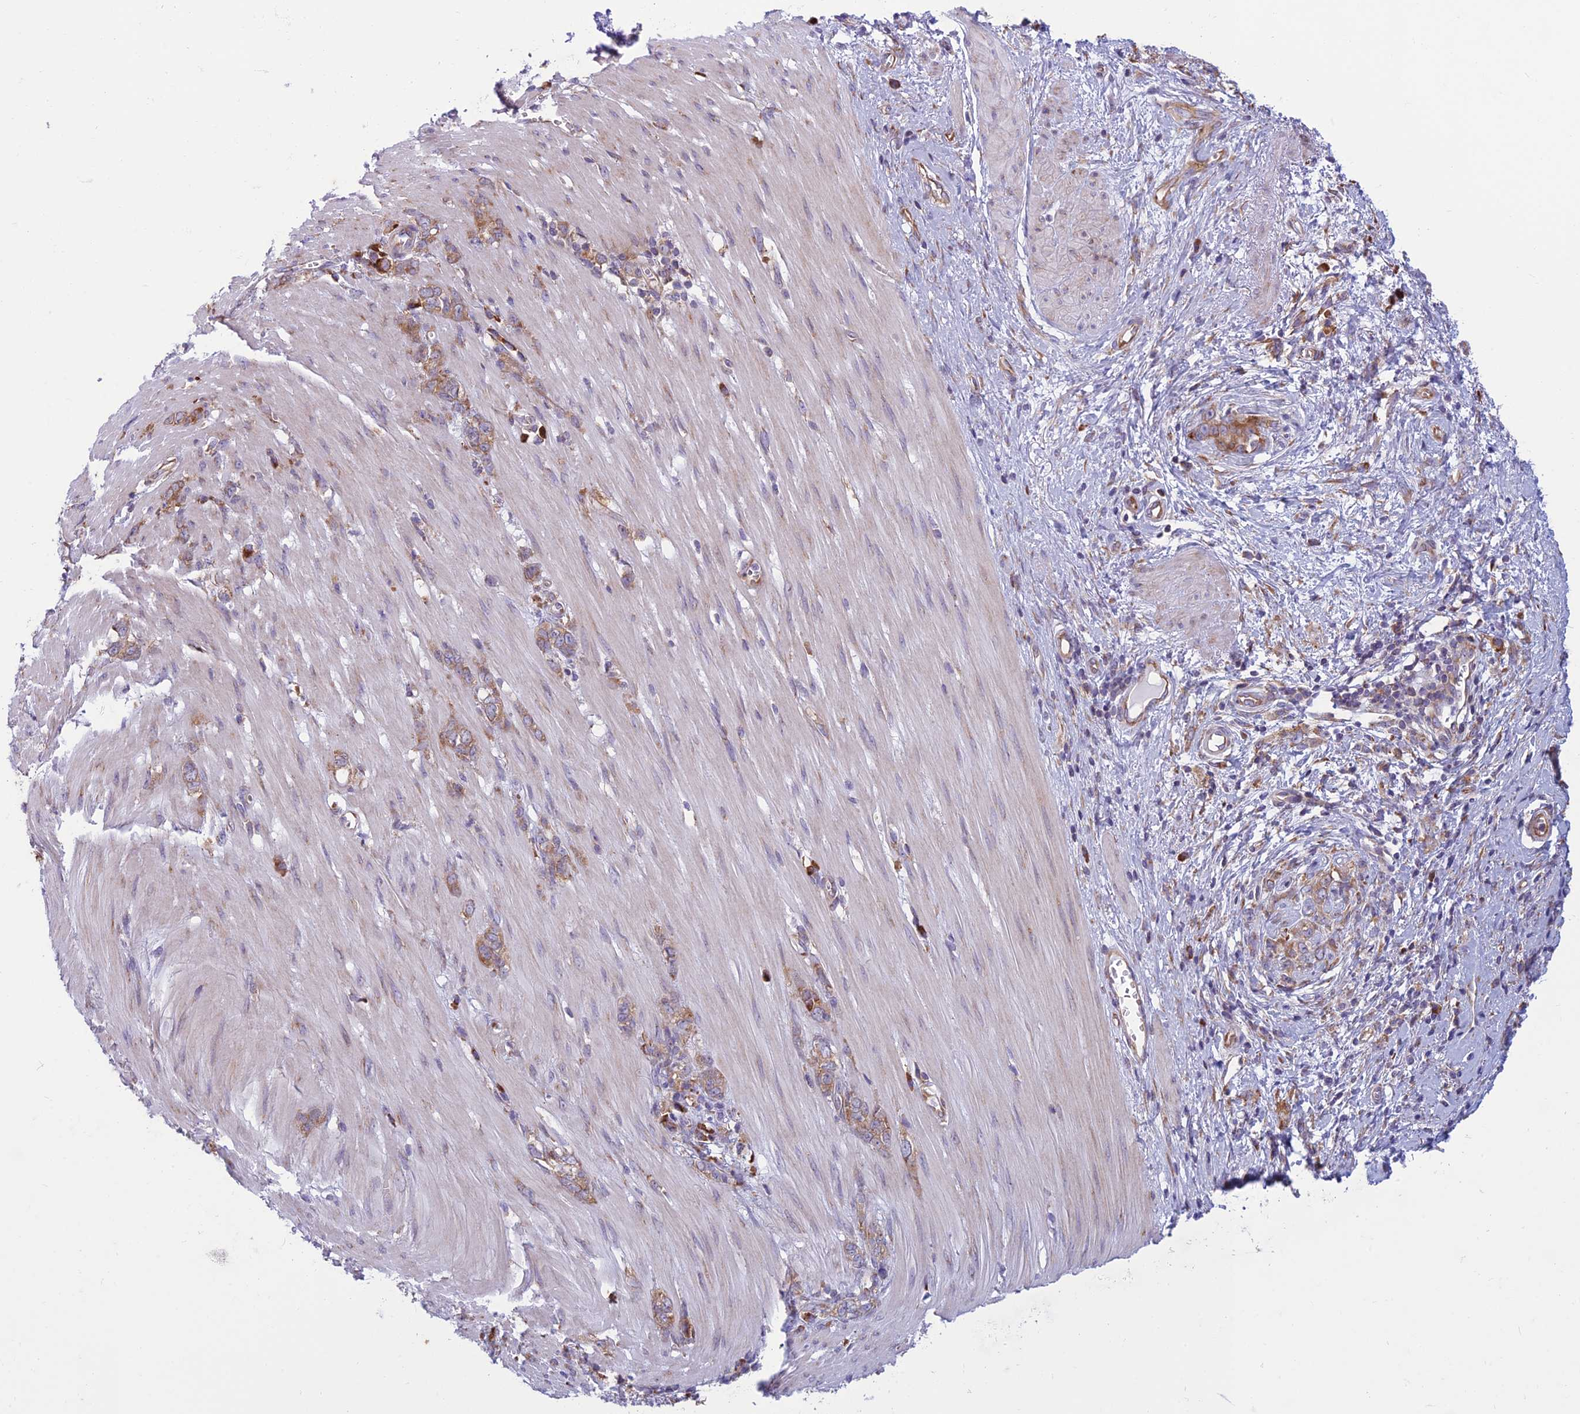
{"staining": {"intensity": "moderate", "quantity": ">75%", "location": "cytoplasmic/membranous"}, "tissue": "stomach cancer", "cell_type": "Tumor cells", "image_type": "cancer", "snomed": [{"axis": "morphology", "description": "Adenocarcinoma, NOS"}, {"axis": "topography", "description": "Stomach"}], "caption": "Stomach cancer was stained to show a protein in brown. There is medium levels of moderate cytoplasmic/membranous staining in about >75% of tumor cells.", "gene": "RPL17-C18orf32", "patient": {"sex": "female", "age": 76}}